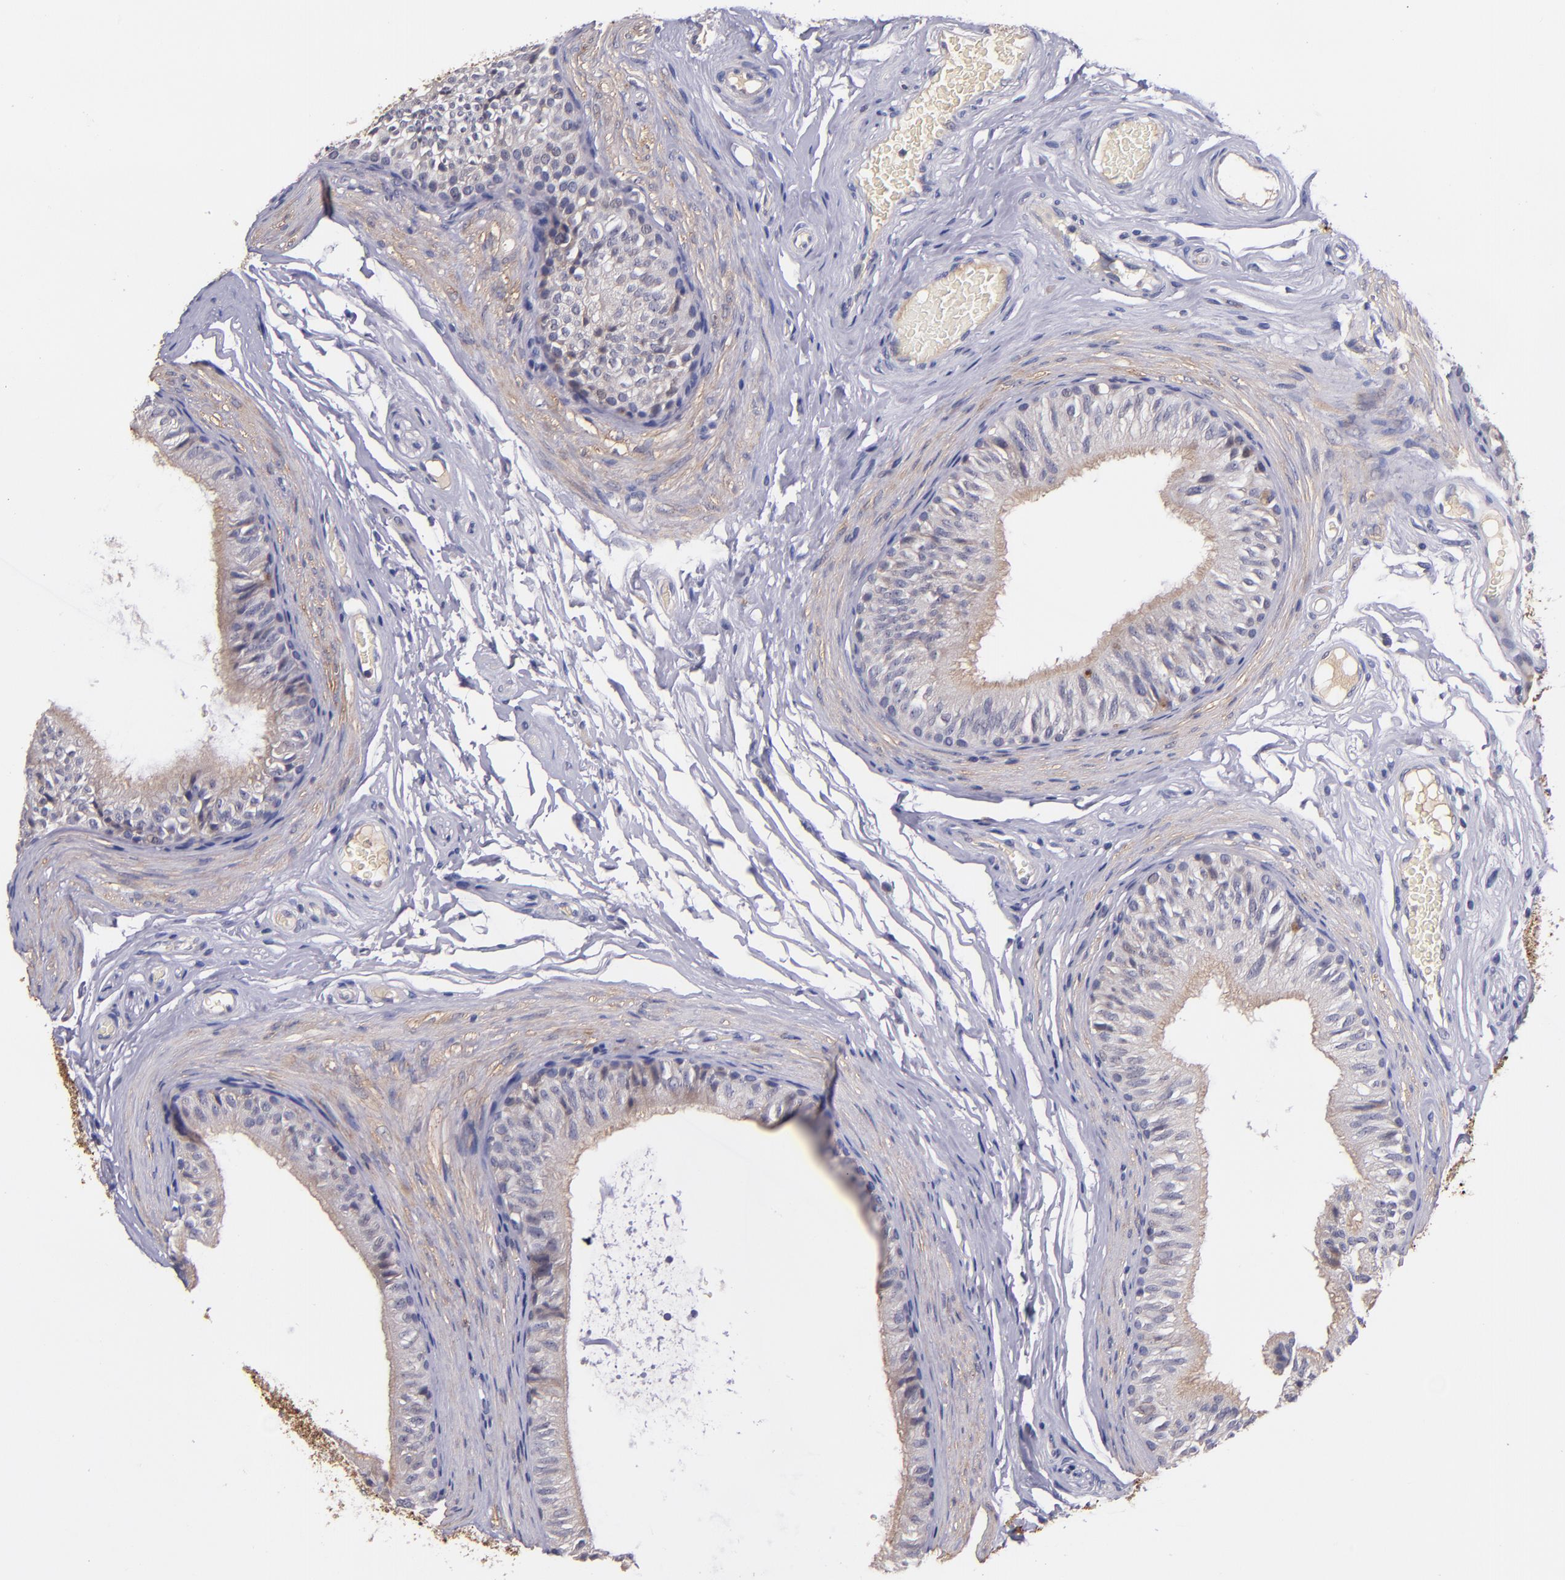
{"staining": {"intensity": "weak", "quantity": ">75%", "location": "cytoplasmic/membranous"}, "tissue": "epididymis", "cell_type": "Glandular cells", "image_type": "normal", "snomed": [{"axis": "morphology", "description": "Normal tissue, NOS"}, {"axis": "topography", "description": "Testis"}, {"axis": "topography", "description": "Epididymis"}], "caption": "Immunohistochemical staining of normal human epididymis displays low levels of weak cytoplasmic/membranous staining in approximately >75% of glandular cells.", "gene": "RBP4", "patient": {"sex": "male", "age": 36}}